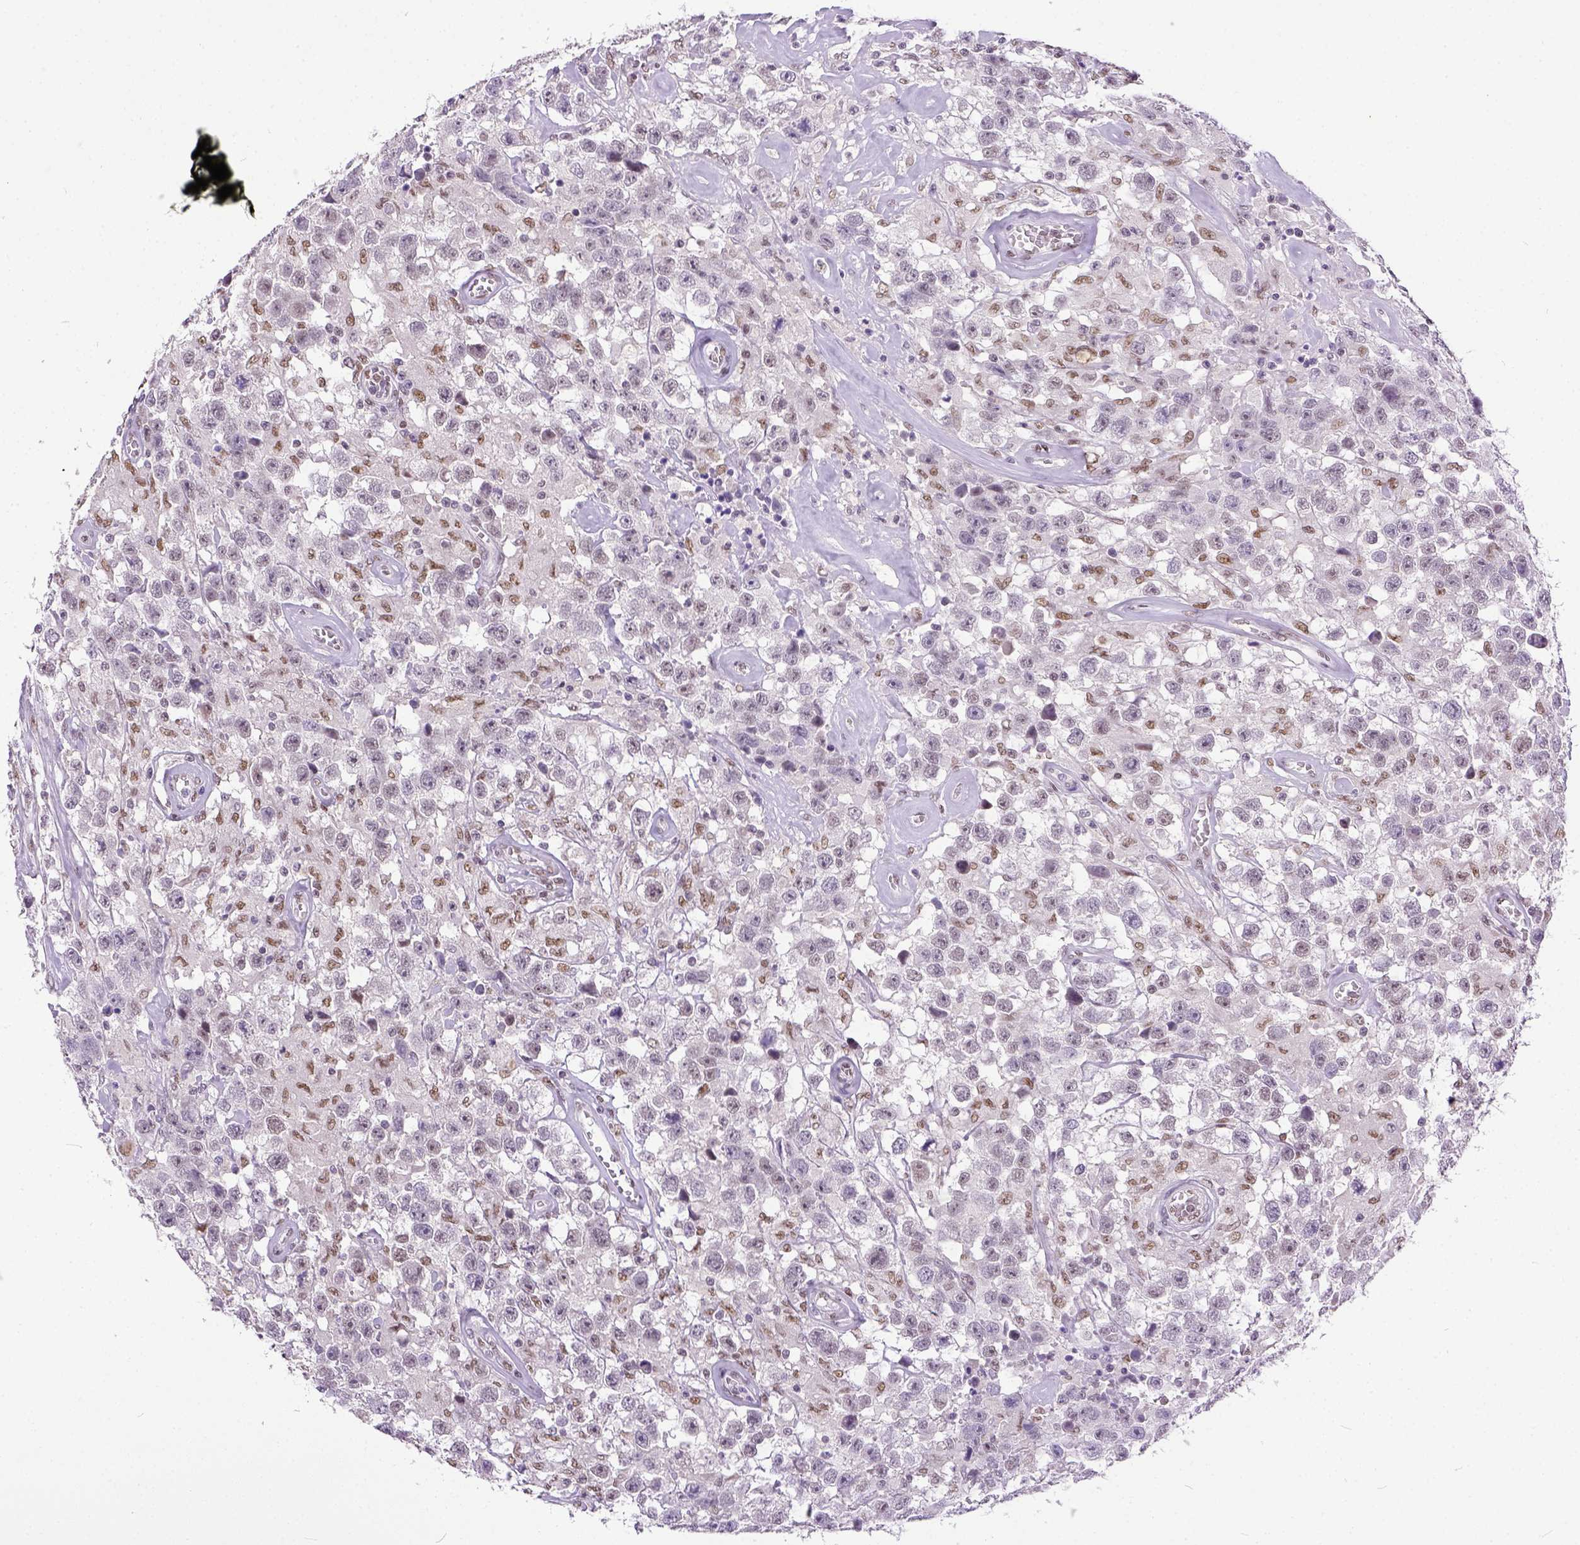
{"staining": {"intensity": "negative", "quantity": "none", "location": "none"}, "tissue": "testis cancer", "cell_type": "Tumor cells", "image_type": "cancer", "snomed": [{"axis": "morphology", "description": "Seminoma, NOS"}, {"axis": "topography", "description": "Testis"}], "caption": "There is no significant staining in tumor cells of testis cancer (seminoma).", "gene": "ERCC1", "patient": {"sex": "male", "age": 43}}